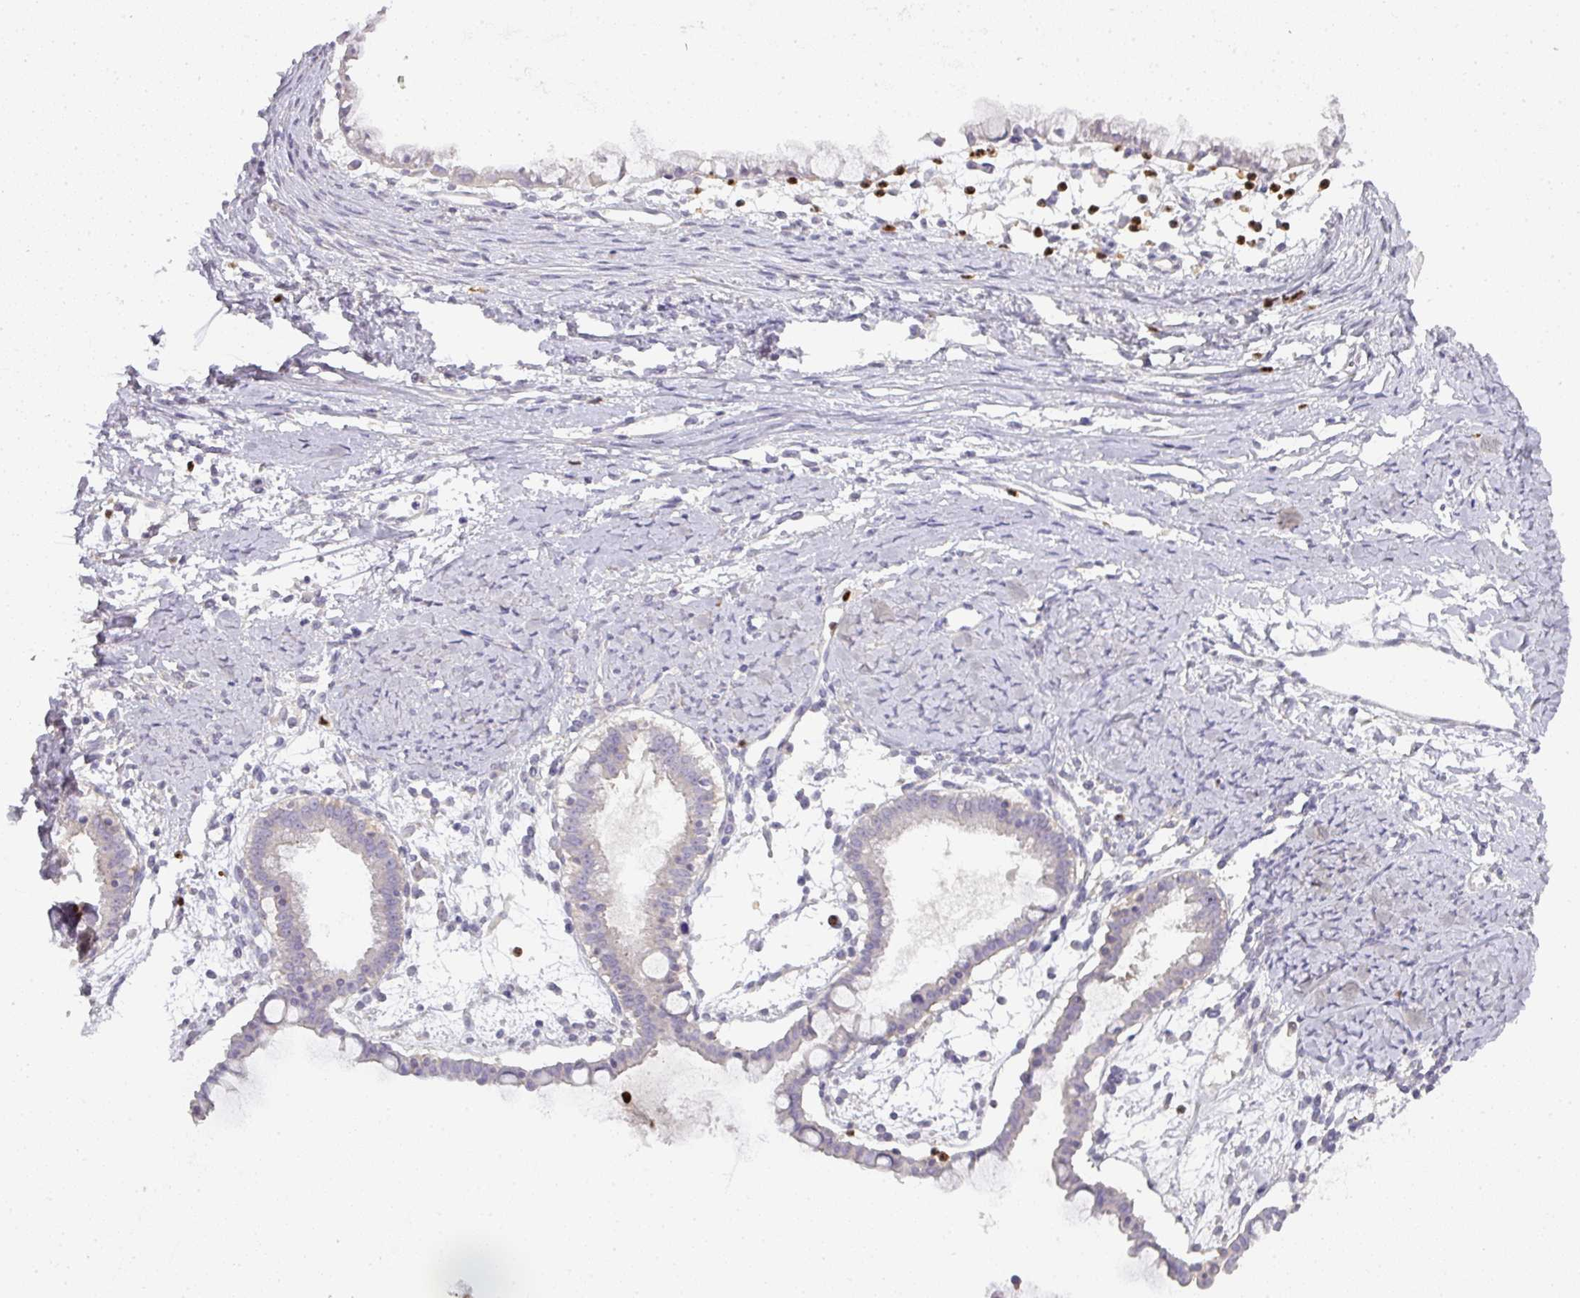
{"staining": {"intensity": "negative", "quantity": "none", "location": "none"}, "tissue": "ovarian cancer", "cell_type": "Tumor cells", "image_type": "cancer", "snomed": [{"axis": "morphology", "description": "Cystadenocarcinoma, mucinous, NOS"}, {"axis": "topography", "description": "Ovary"}], "caption": "This micrograph is of mucinous cystadenocarcinoma (ovarian) stained with immunohistochemistry to label a protein in brown with the nuclei are counter-stained blue. There is no positivity in tumor cells.", "gene": "HHEX", "patient": {"sex": "female", "age": 61}}